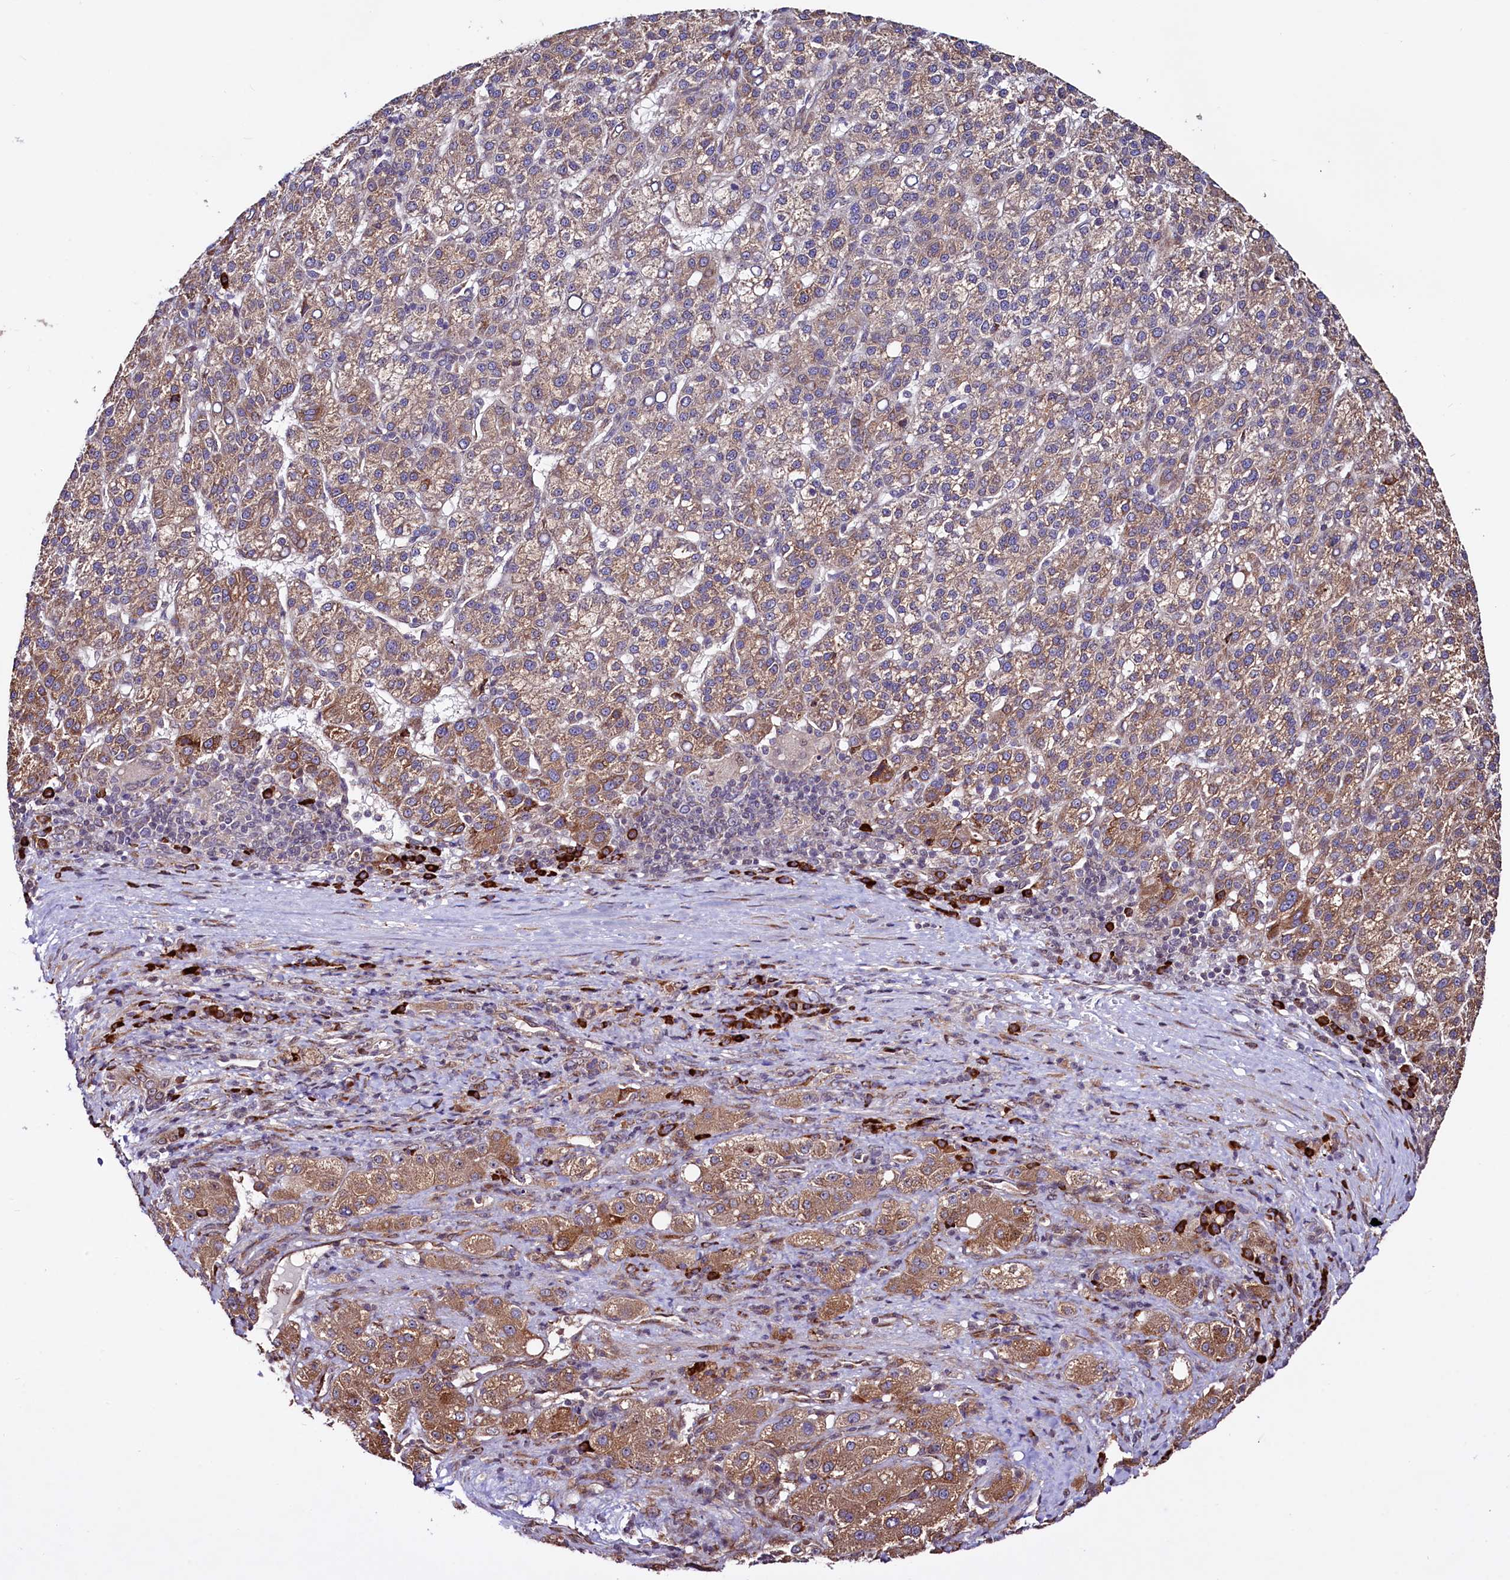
{"staining": {"intensity": "moderate", "quantity": "25%-75%", "location": "cytoplasmic/membranous"}, "tissue": "liver cancer", "cell_type": "Tumor cells", "image_type": "cancer", "snomed": [{"axis": "morphology", "description": "Carcinoma, Hepatocellular, NOS"}, {"axis": "topography", "description": "Liver"}], "caption": "Protein staining of liver hepatocellular carcinoma tissue exhibits moderate cytoplasmic/membranous positivity in about 25%-75% of tumor cells. The staining was performed using DAB to visualize the protein expression in brown, while the nuclei were stained in blue with hematoxylin (Magnification: 20x).", "gene": "C5orf15", "patient": {"sex": "female", "age": 58}}